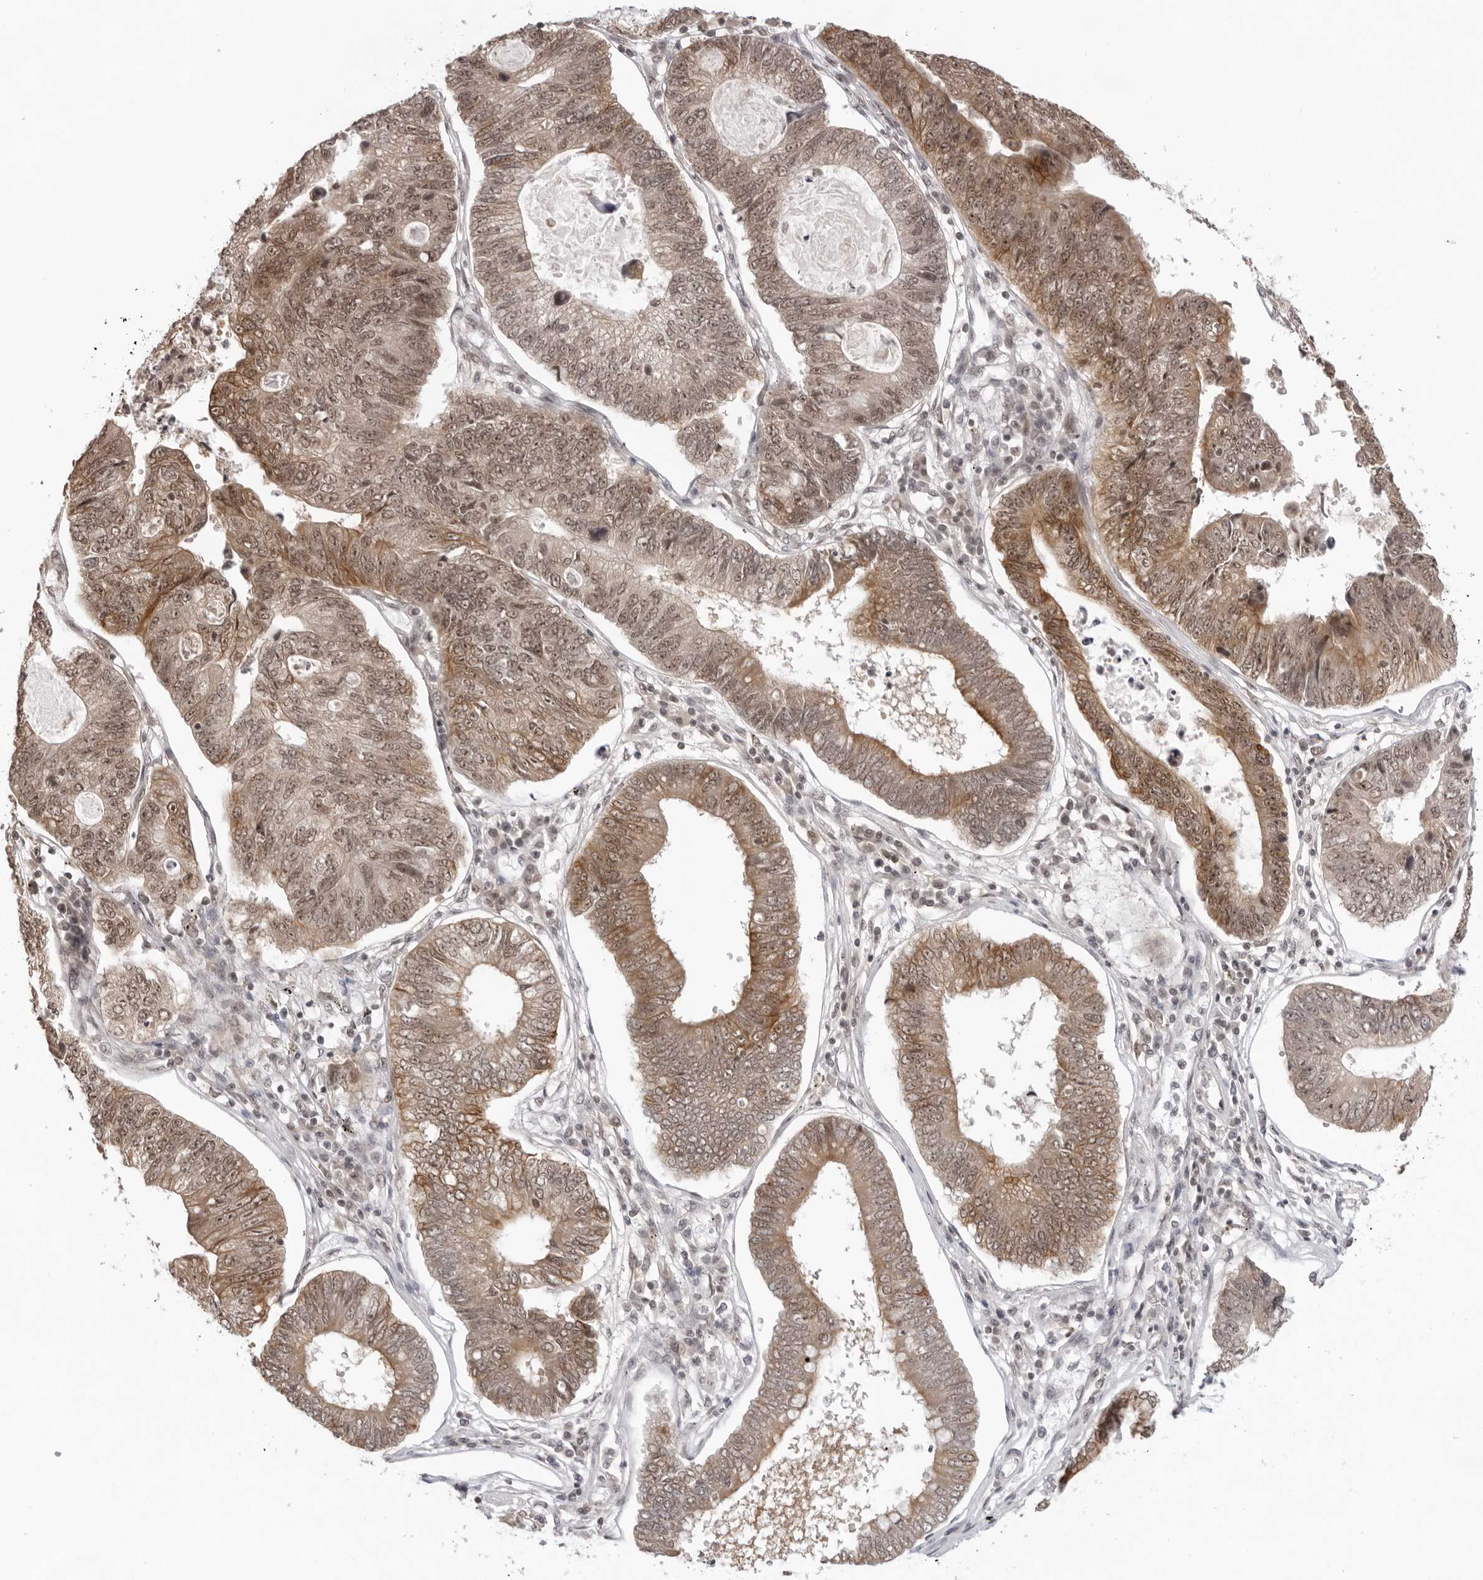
{"staining": {"intensity": "moderate", "quantity": ">75%", "location": "cytoplasmic/membranous,nuclear"}, "tissue": "stomach cancer", "cell_type": "Tumor cells", "image_type": "cancer", "snomed": [{"axis": "morphology", "description": "Adenocarcinoma, NOS"}, {"axis": "topography", "description": "Stomach"}], "caption": "Protein expression analysis of stomach adenocarcinoma displays moderate cytoplasmic/membranous and nuclear positivity in about >75% of tumor cells.", "gene": "EXOSC10", "patient": {"sex": "male", "age": 59}}